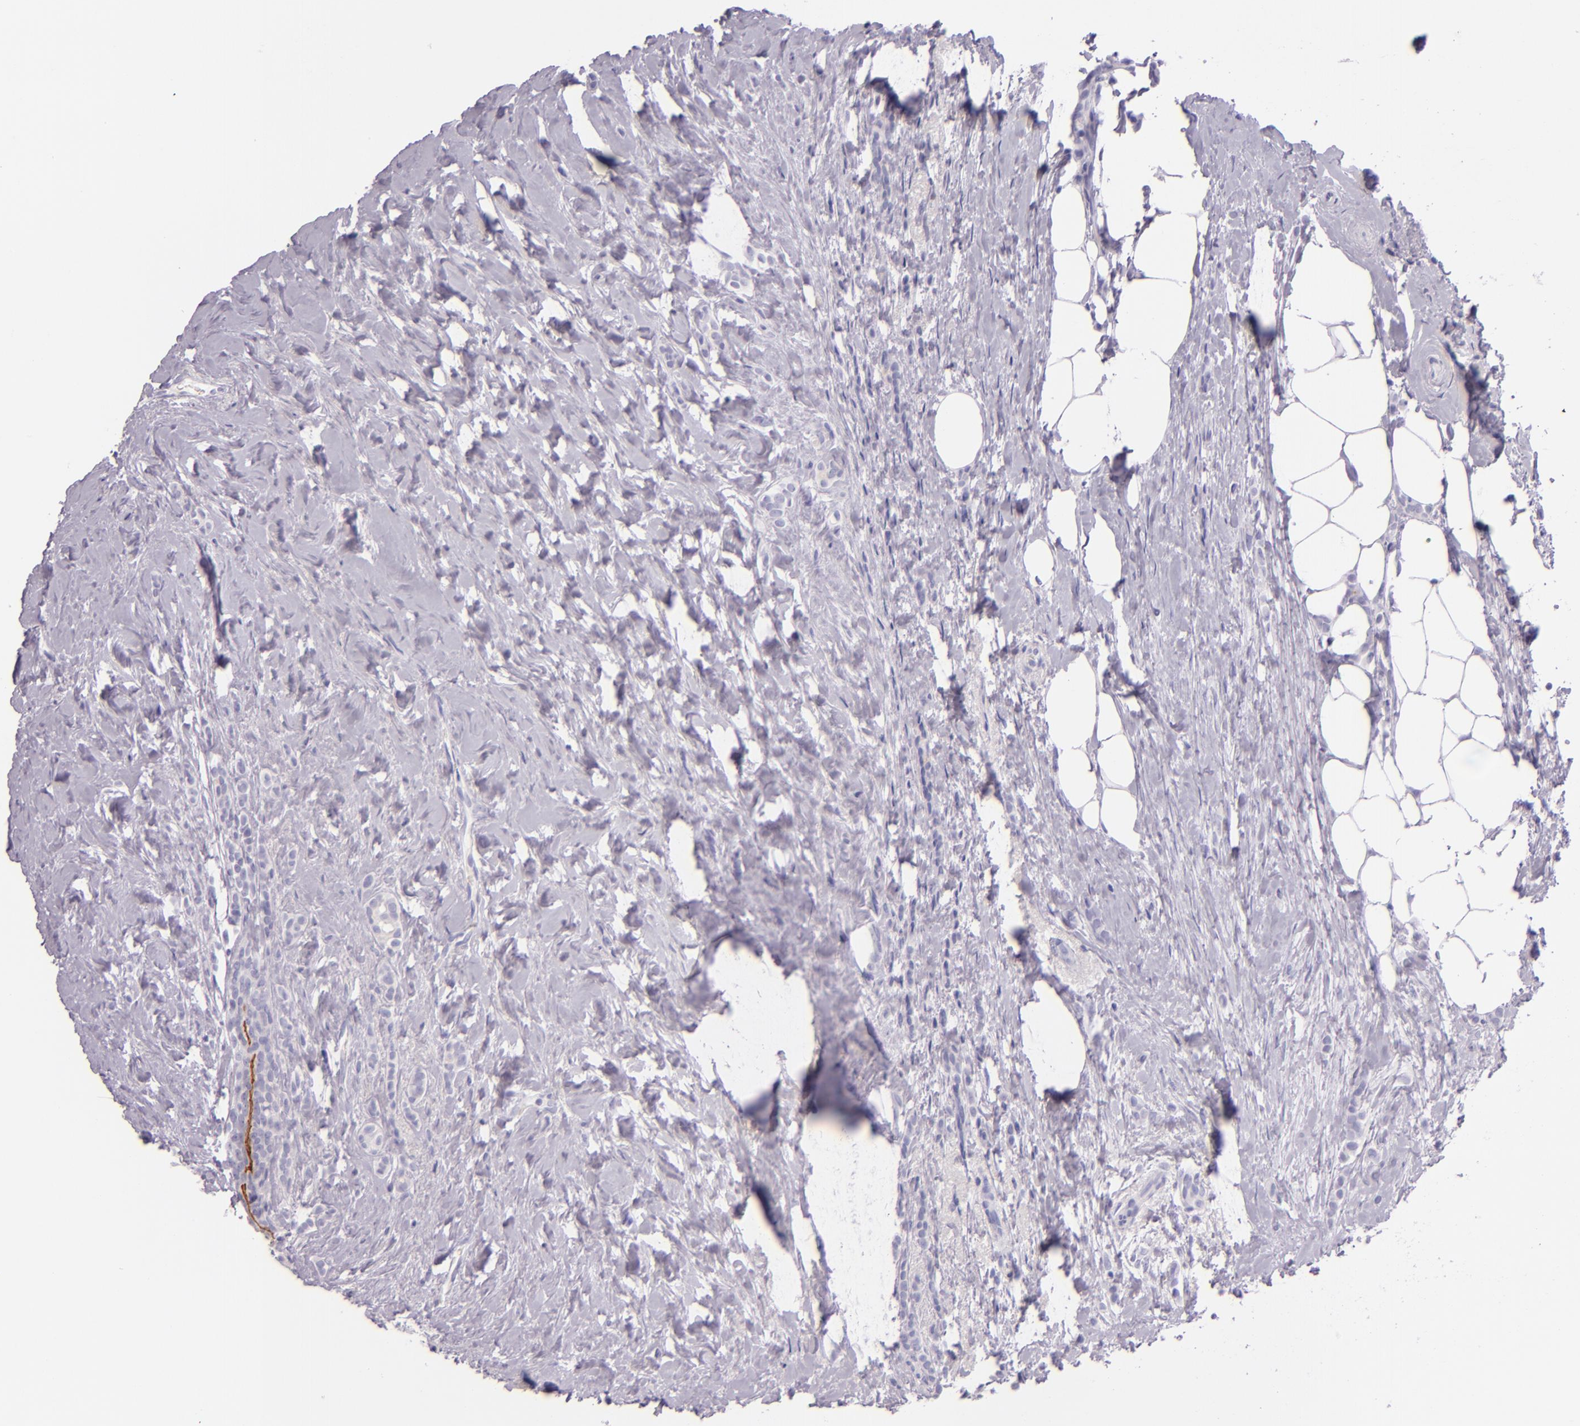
{"staining": {"intensity": "negative", "quantity": "none", "location": "none"}, "tissue": "breast cancer", "cell_type": "Tumor cells", "image_type": "cancer", "snomed": [{"axis": "morphology", "description": "Lobular carcinoma"}, {"axis": "topography", "description": "Breast"}], "caption": "The micrograph demonstrates no staining of tumor cells in breast cancer.", "gene": "CEACAM1", "patient": {"sex": "female", "age": 56}}